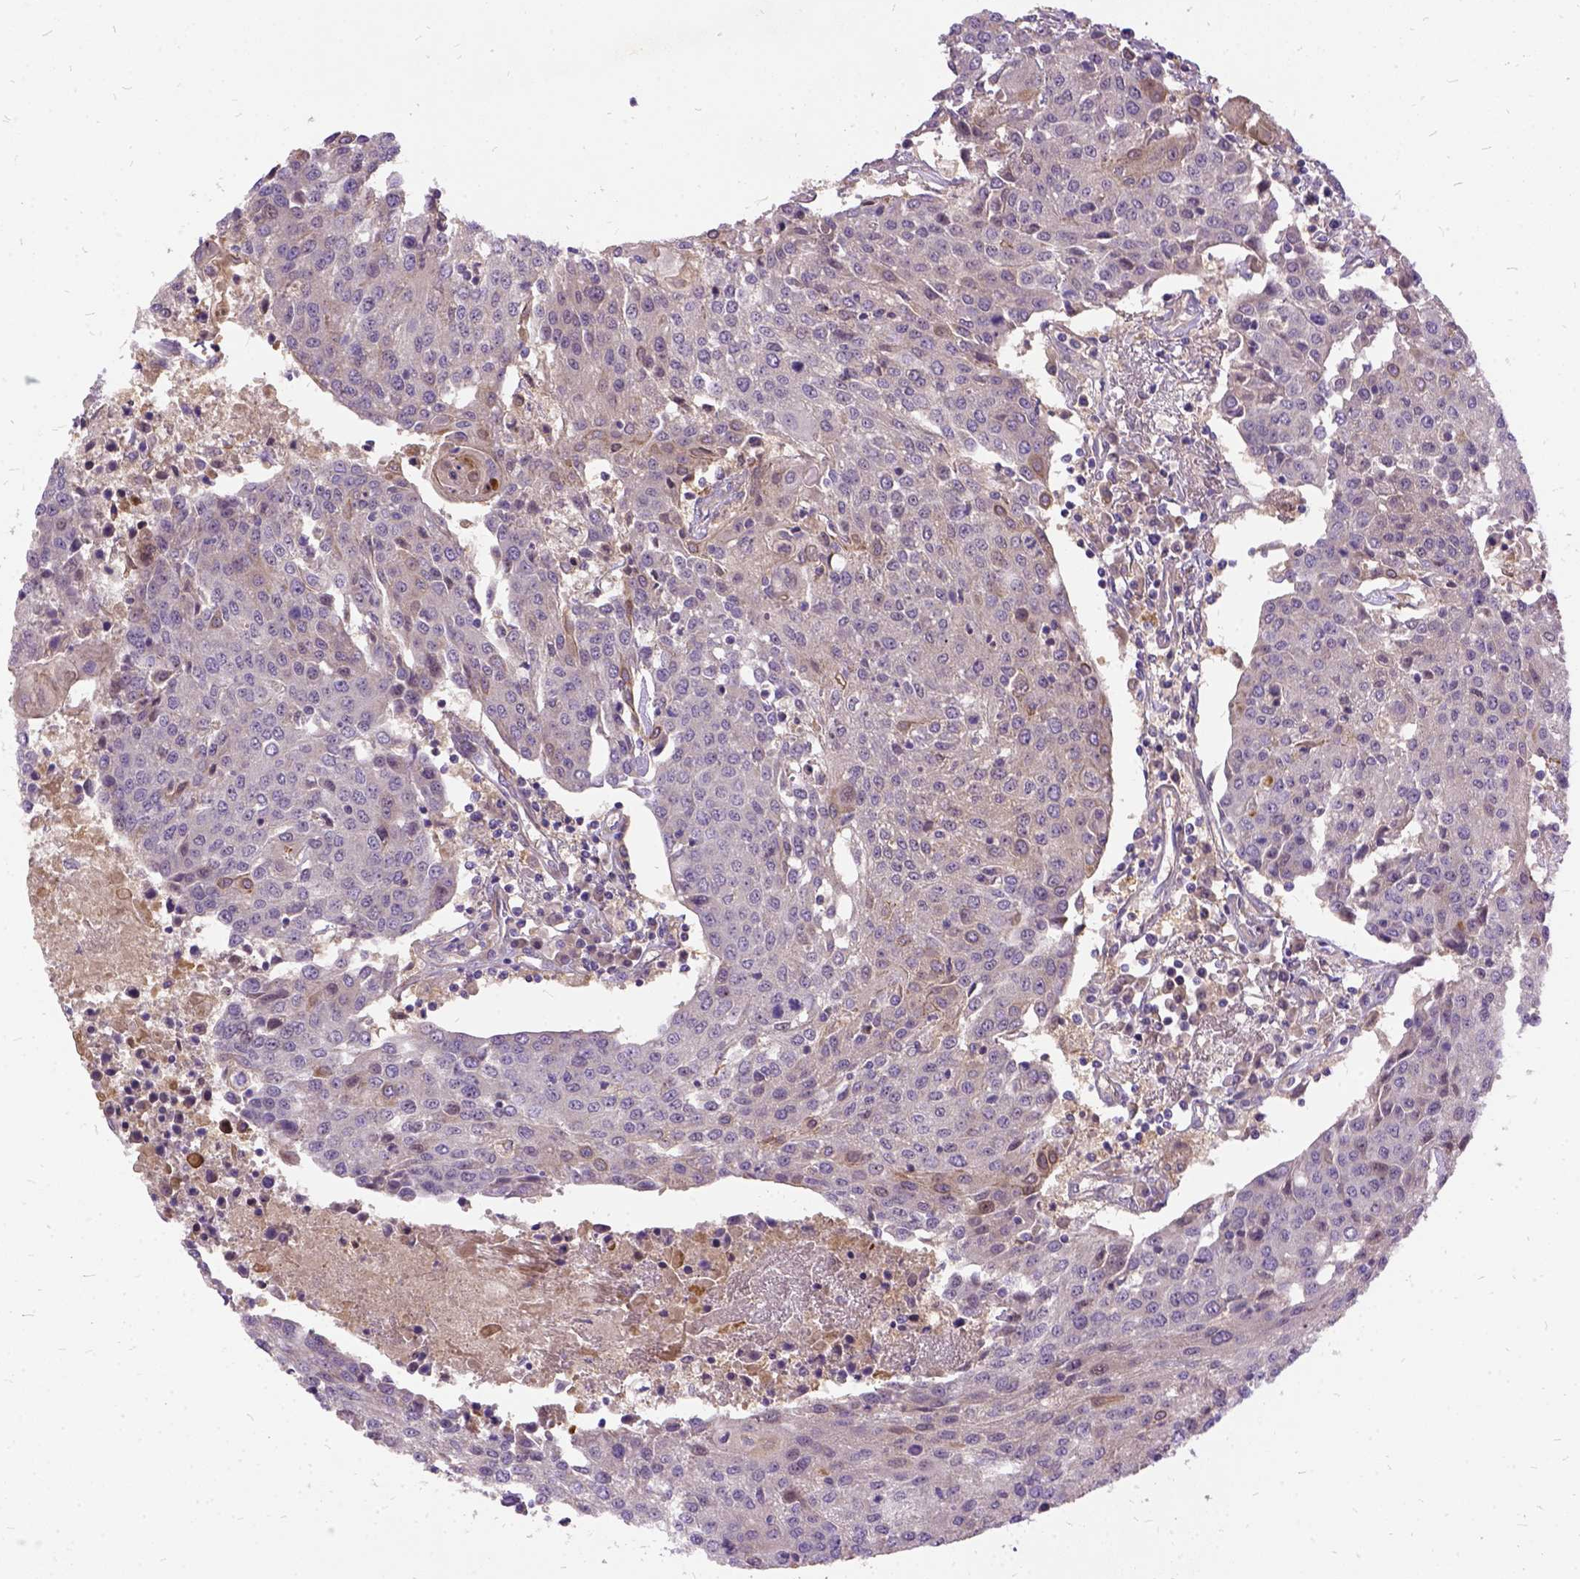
{"staining": {"intensity": "weak", "quantity": "25%-75%", "location": "cytoplasmic/membranous"}, "tissue": "urothelial cancer", "cell_type": "Tumor cells", "image_type": "cancer", "snomed": [{"axis": "morphology", "description": "Urothelial carcinoma, High grade"}, {"axis": "topography", "description": "Urinary bladder"}], "caption": "About 25%-75% of tumor cells in human urothelial cancer exhibit weak cytoplasmic/membranous protein positivity as visualized by brown immunohistochemical staining.", "gene": "ILRUN", "patient": {"sex": "female", "age": 85}}